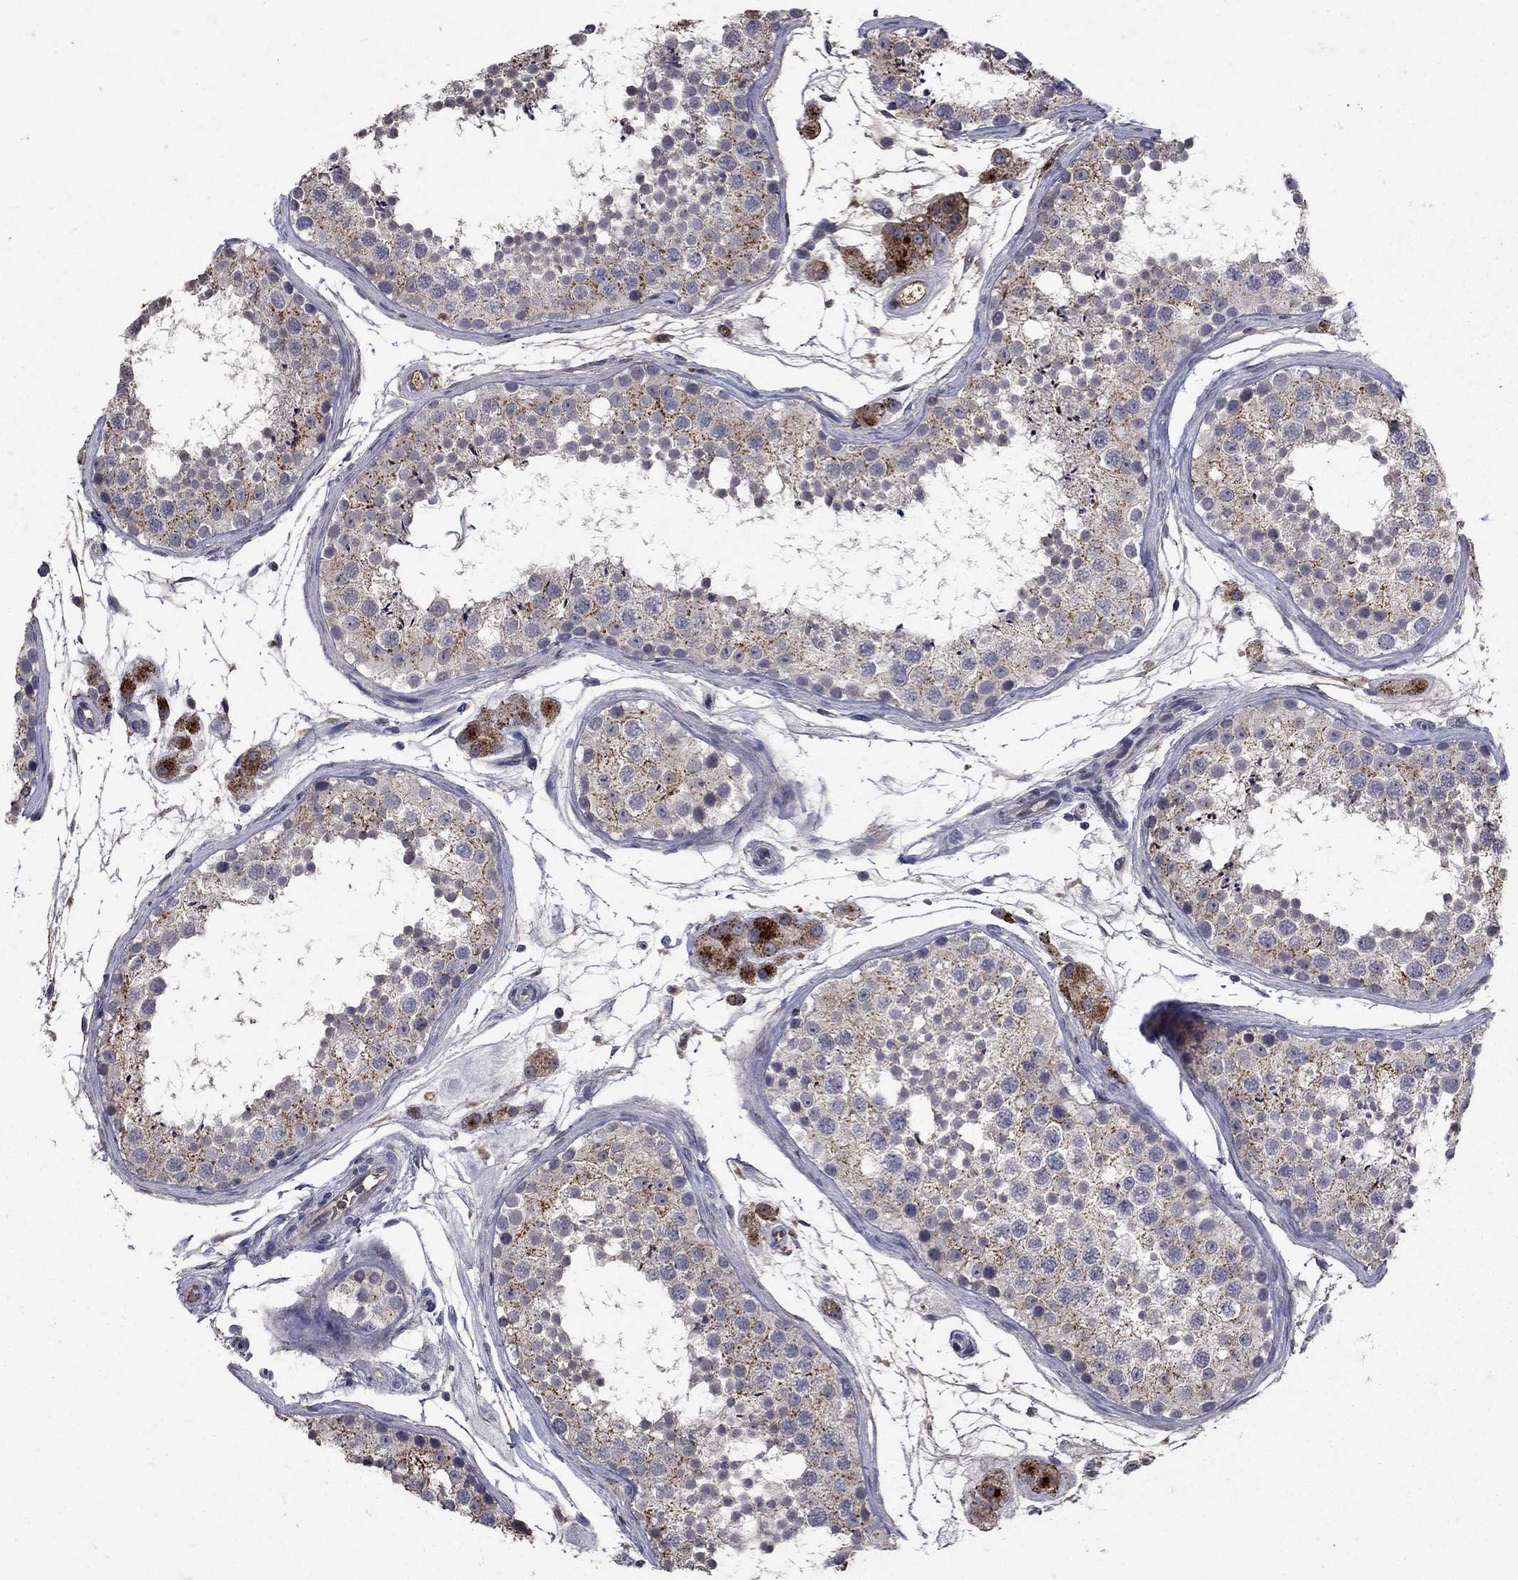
{"staining": {"intensity": "moderate", "quantity": "<25%", "location": "cytoplasmic/membranous"}, "tissue": "testis", "cell_type": "Cells in seminiferous ducts", "image_type": "normal", "snomed": [{"axis": "morphology", "description": "Normal tissue, NOS"}, {"axis": "topography", "description": "Testis"}], "caption": "IHC histopathology image of benign human testis stained for a protein (brown), which demonstrates low levels of moderate cytoplasmic/membranous expression in about <25% of cells in seminiferous ducts.", "gene": "NPC2", "patient": {"sex": "male", "age": 41}}